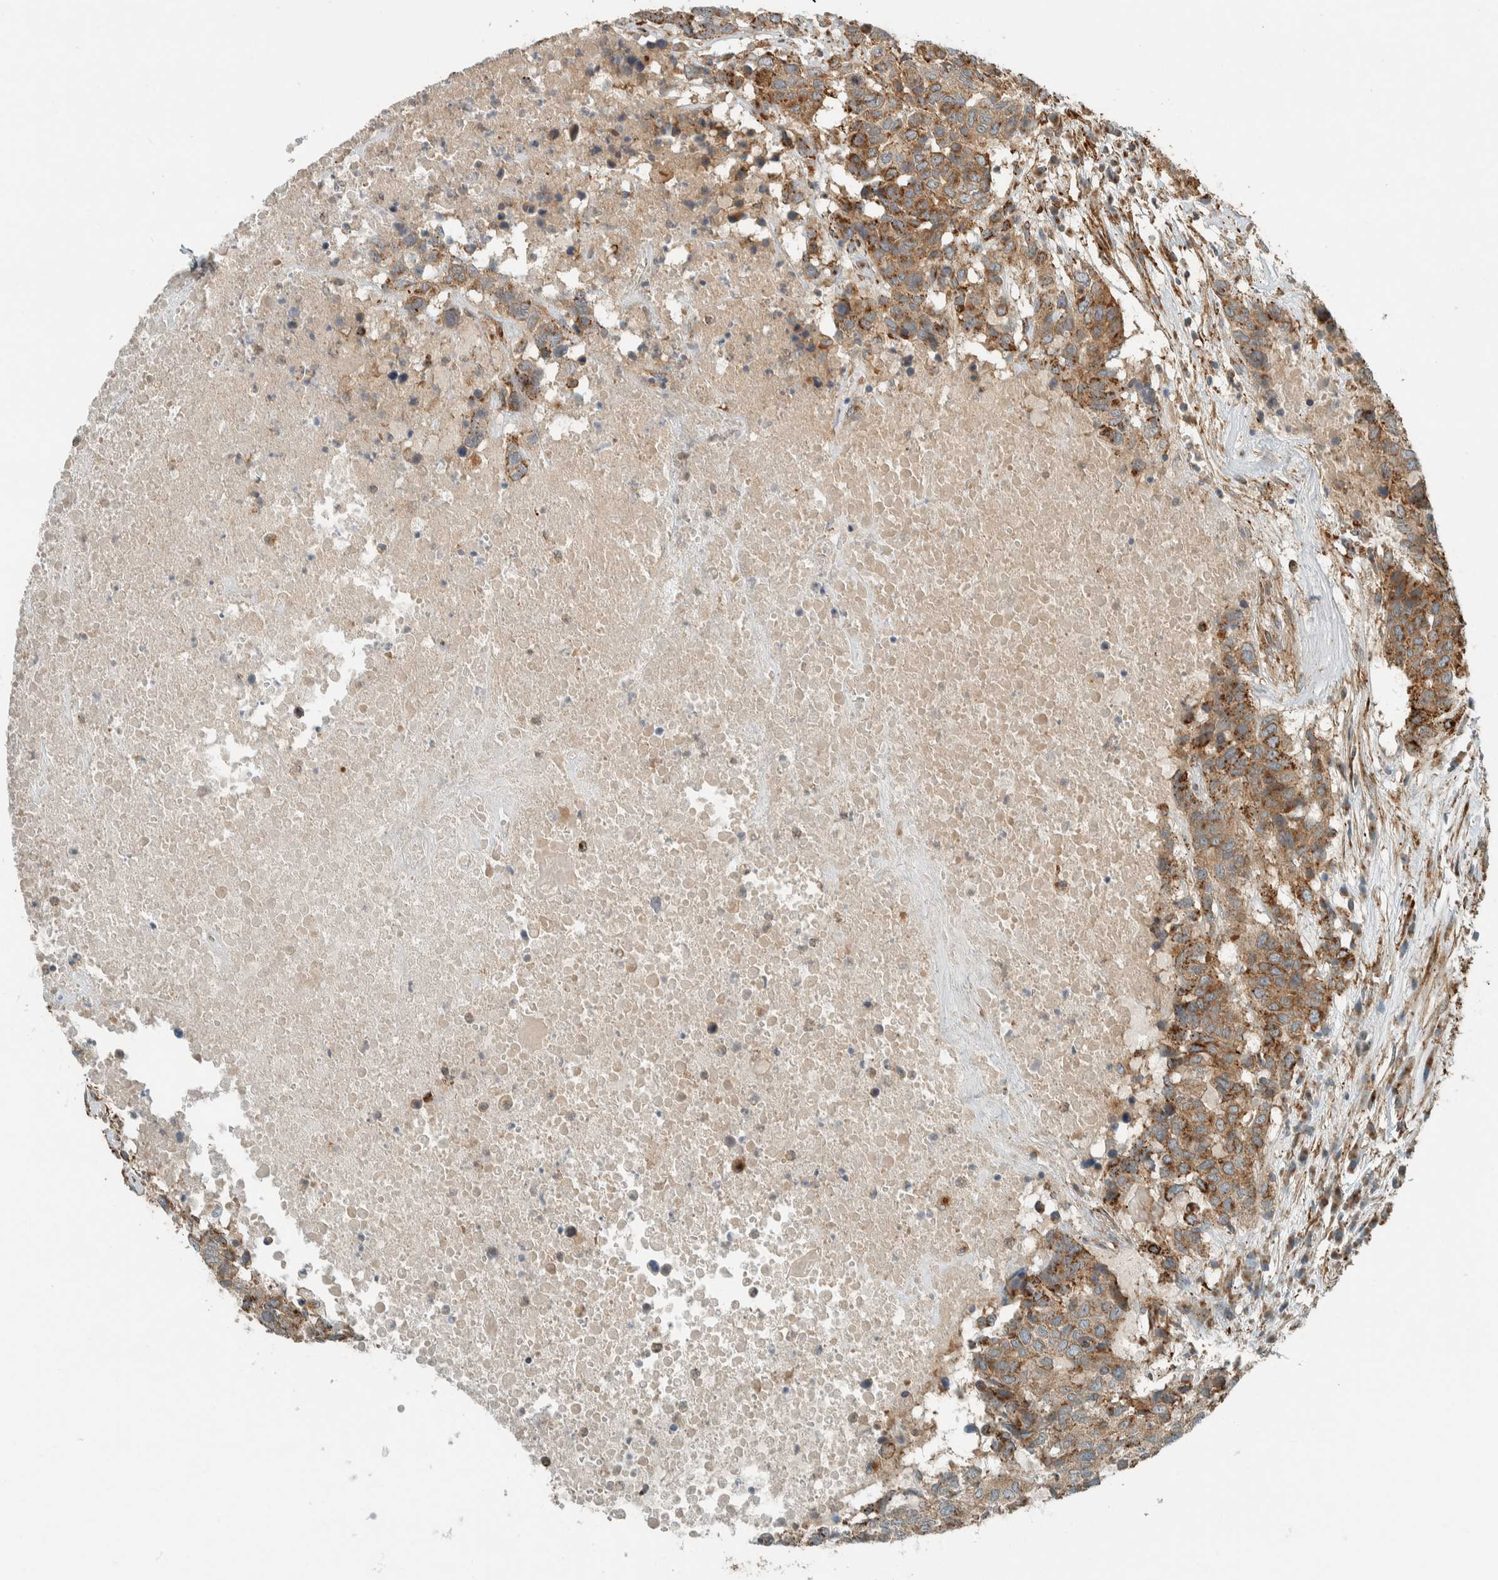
{"staining": {"intensity": "moderate", "quantity": ">75%", "location": "cytoplasmic/membranous"}, "tissue": "head and neck cancer", "cell_type": "Tumor cells", "image_type": "cancer", "snomed": [{"axis": "morphology", "description": "Squamous cell carcinoma, NOS"}, {"axis": "topography", "description": "Head-Neck"}], "caption": "Immunohistochemistry (IHC) of head and neck cancer shows medium levels of moderate cytoplasmic/membranous positivity in approximately >75% of tumor cells.", "gene": "EXOC7", "patient": {"sex": "male", "age": 66}}